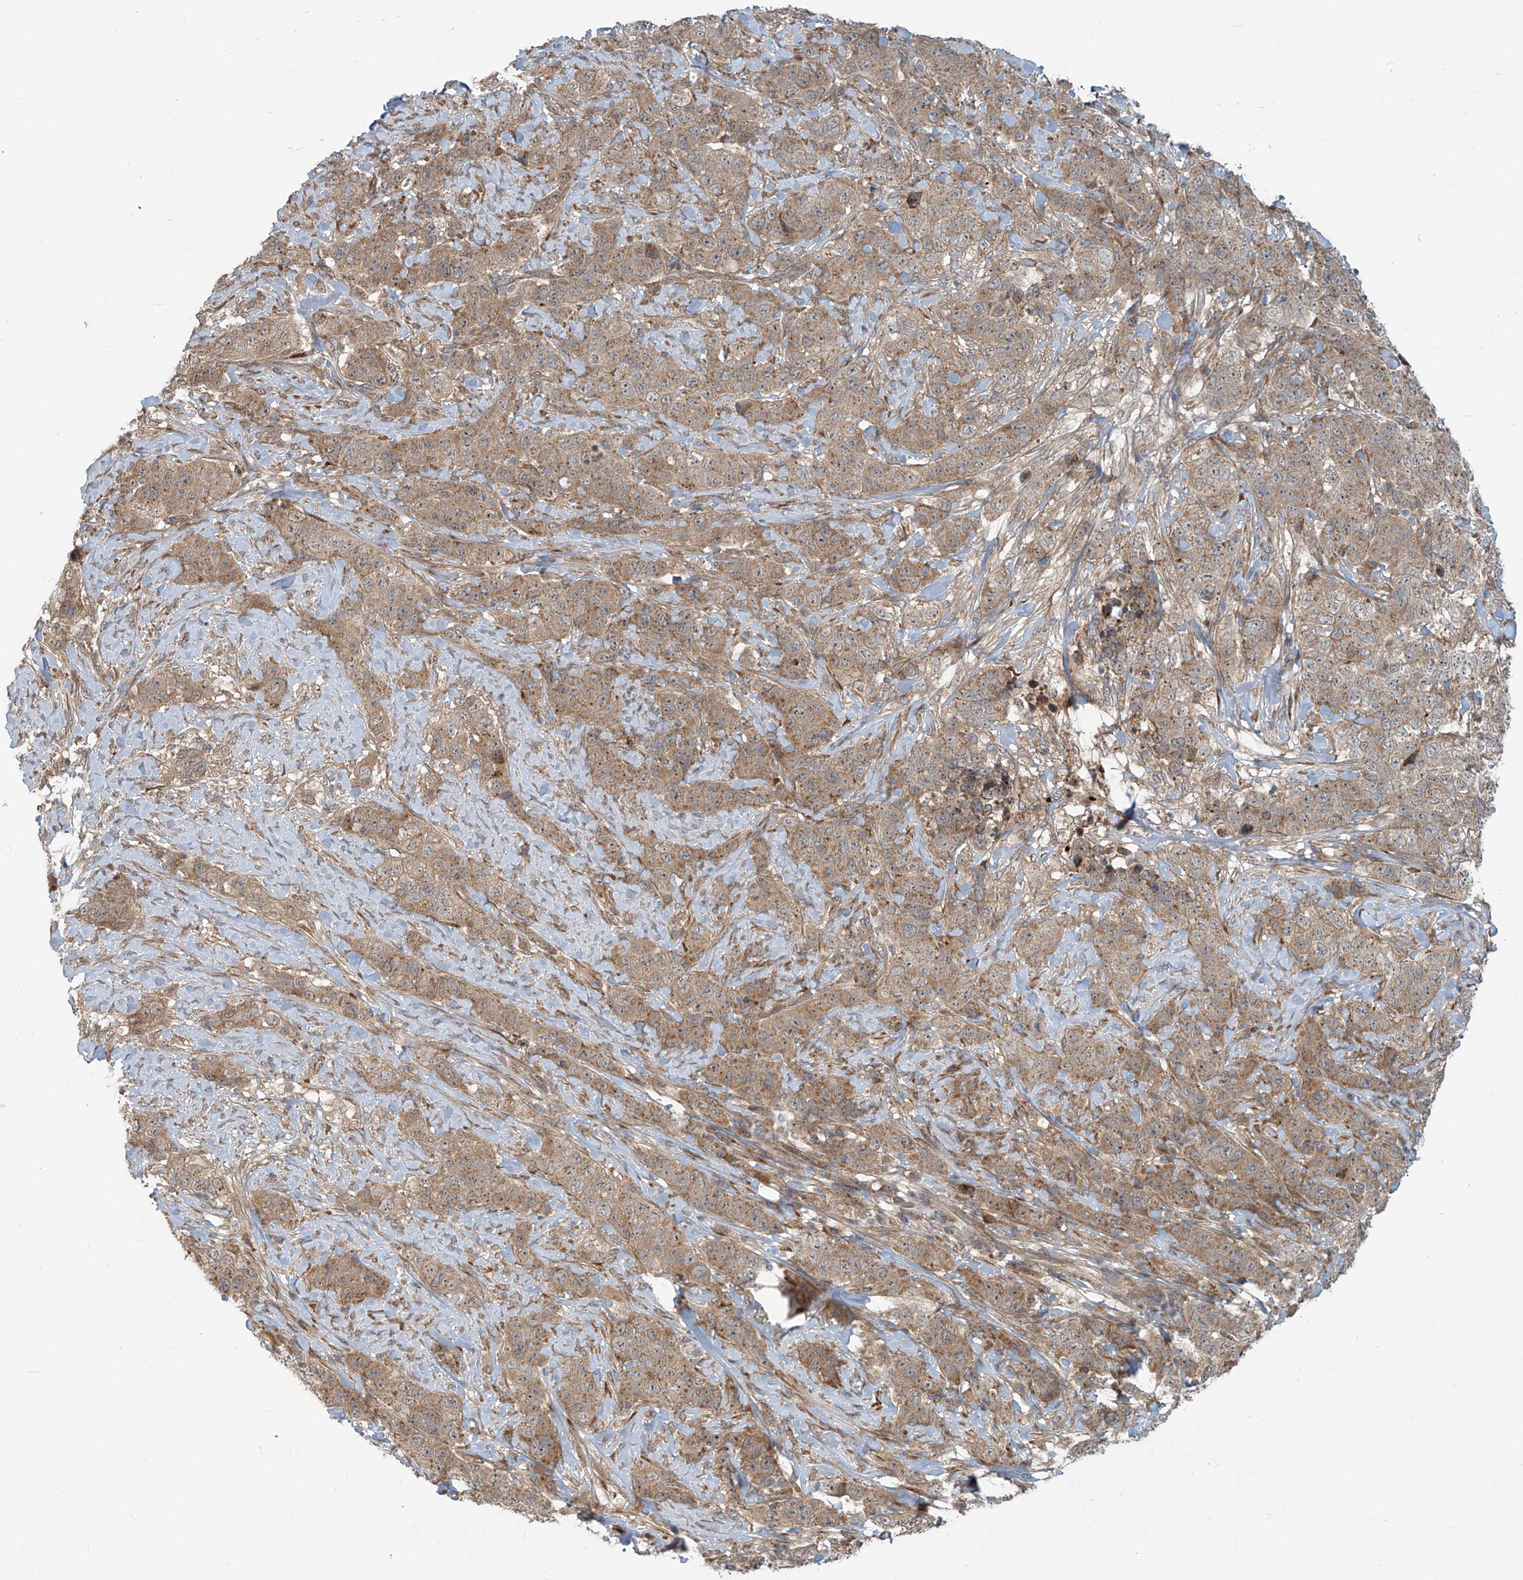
{"staining": {"intensity": "moderate", "quantity": ">75%", "location": "cytoplasmic/membranous"}, "tissue": "stomach cancer", "cell_type": "Tumor cells", "image_type": "cancer", "snomed": [{"axis": "morphology", "description": "Adenocarcinoma, NOS"}, {"axis": "topography", "description": "Stomach"}], "caption": "Protein expression analysis of human stomach cancer reveals moderate cytoplasmic/membranous expression in approximately >75% of tumor cells. (brown staining indicates protein expression, while blue staining denotes nuclei).", "gene": "KATNIP", "patient": {"sex": "male", "age": 48}}